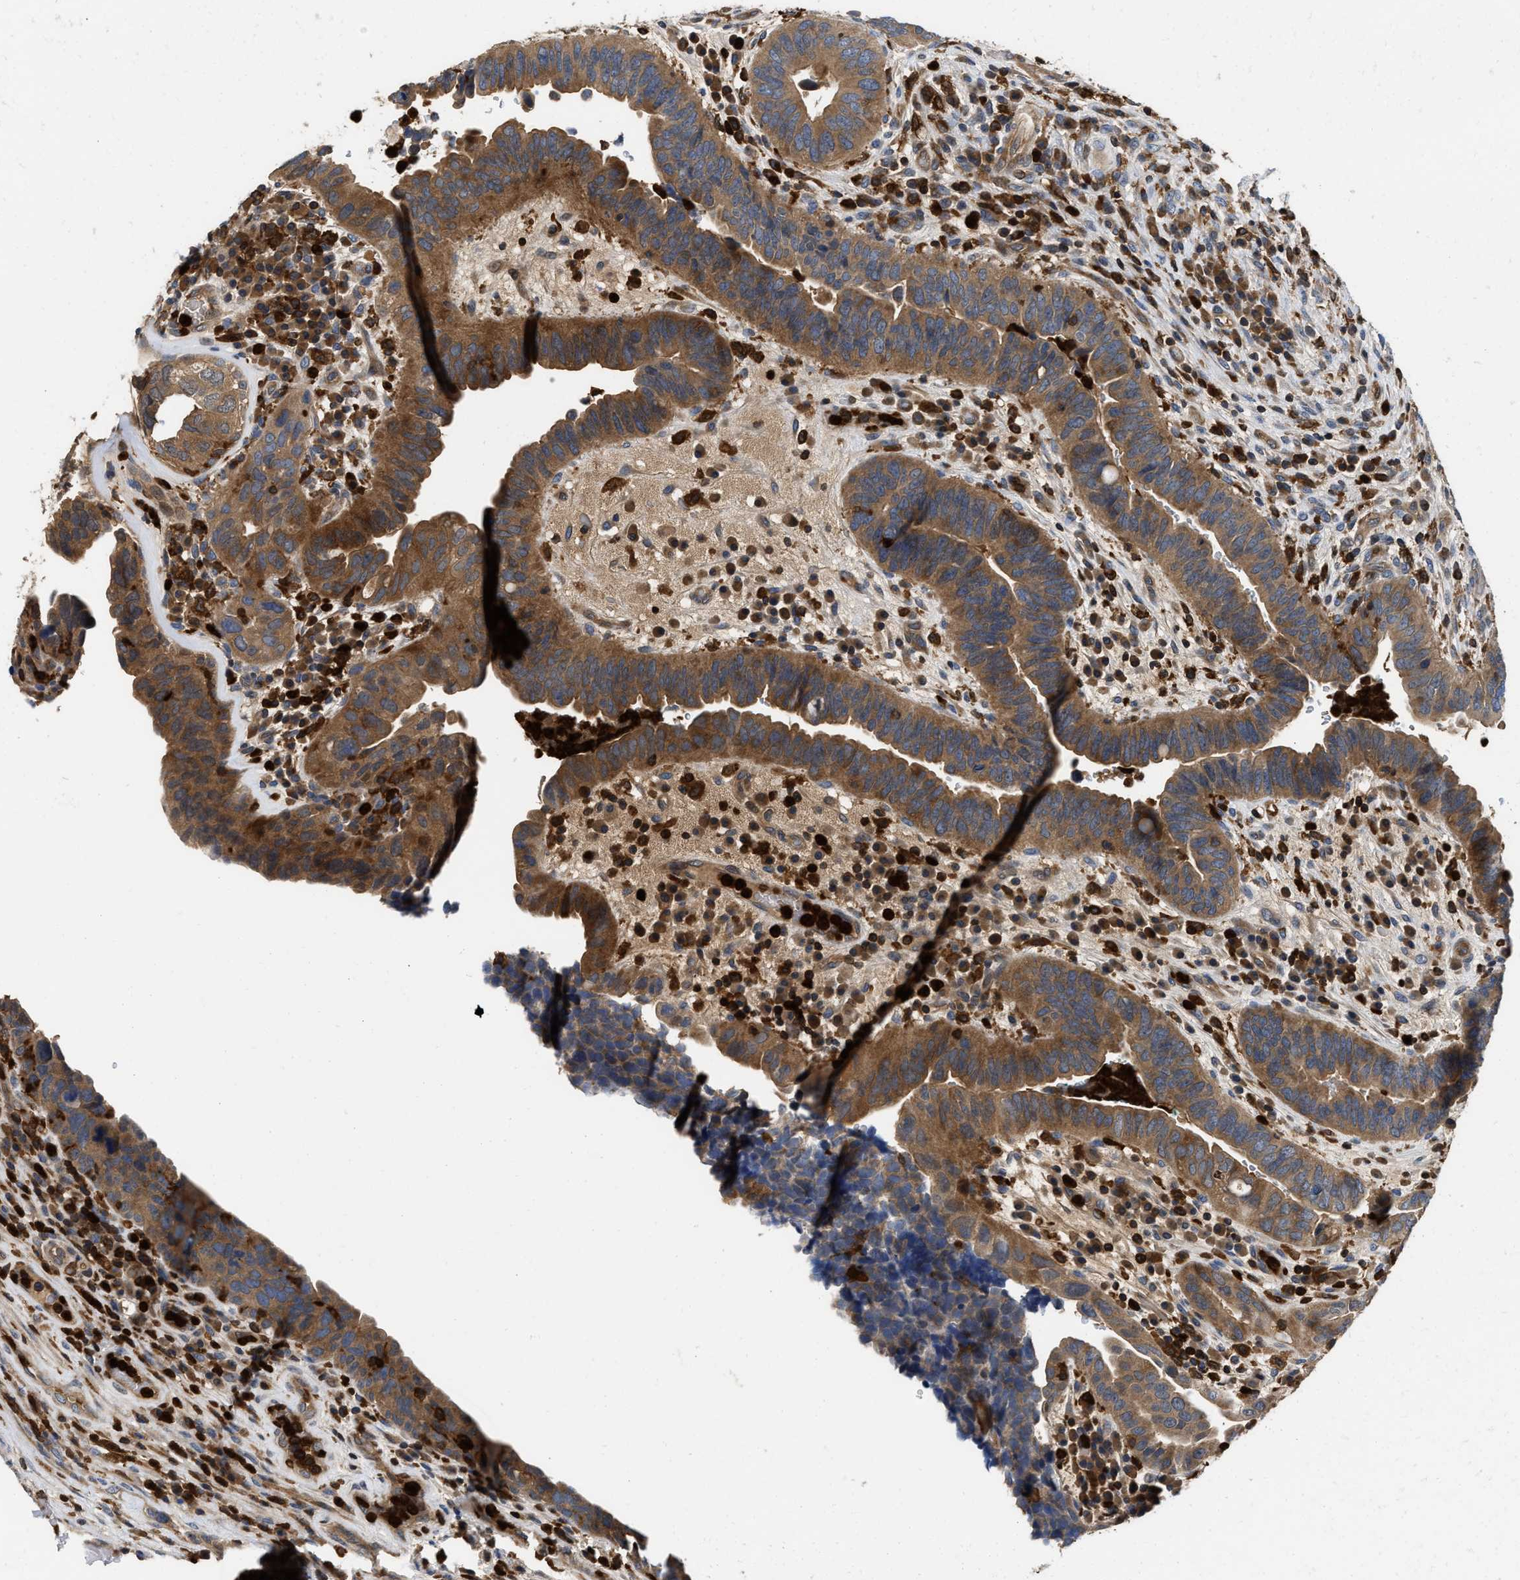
{"staining": {"intensity": "moderate", "quantity": ">75%", "location": "cytoplasmic/membranous"}, "tissue": "urothelial cancer", "cell_type": "Tumor cells", "image_type": "cancer", "snomed": [{"axis": "morphology", "description": "Urothelial carcinoma, High grade"}, {"axis": "topography", "description": "Urinary bladder"}], "caption": "Moderate cytoplasmic/membranous staining is seen in about >75% of tumor cells in urothelial cancer.", "gene": "OSTF1", "patient": {"sex": "female", "age": 82}}